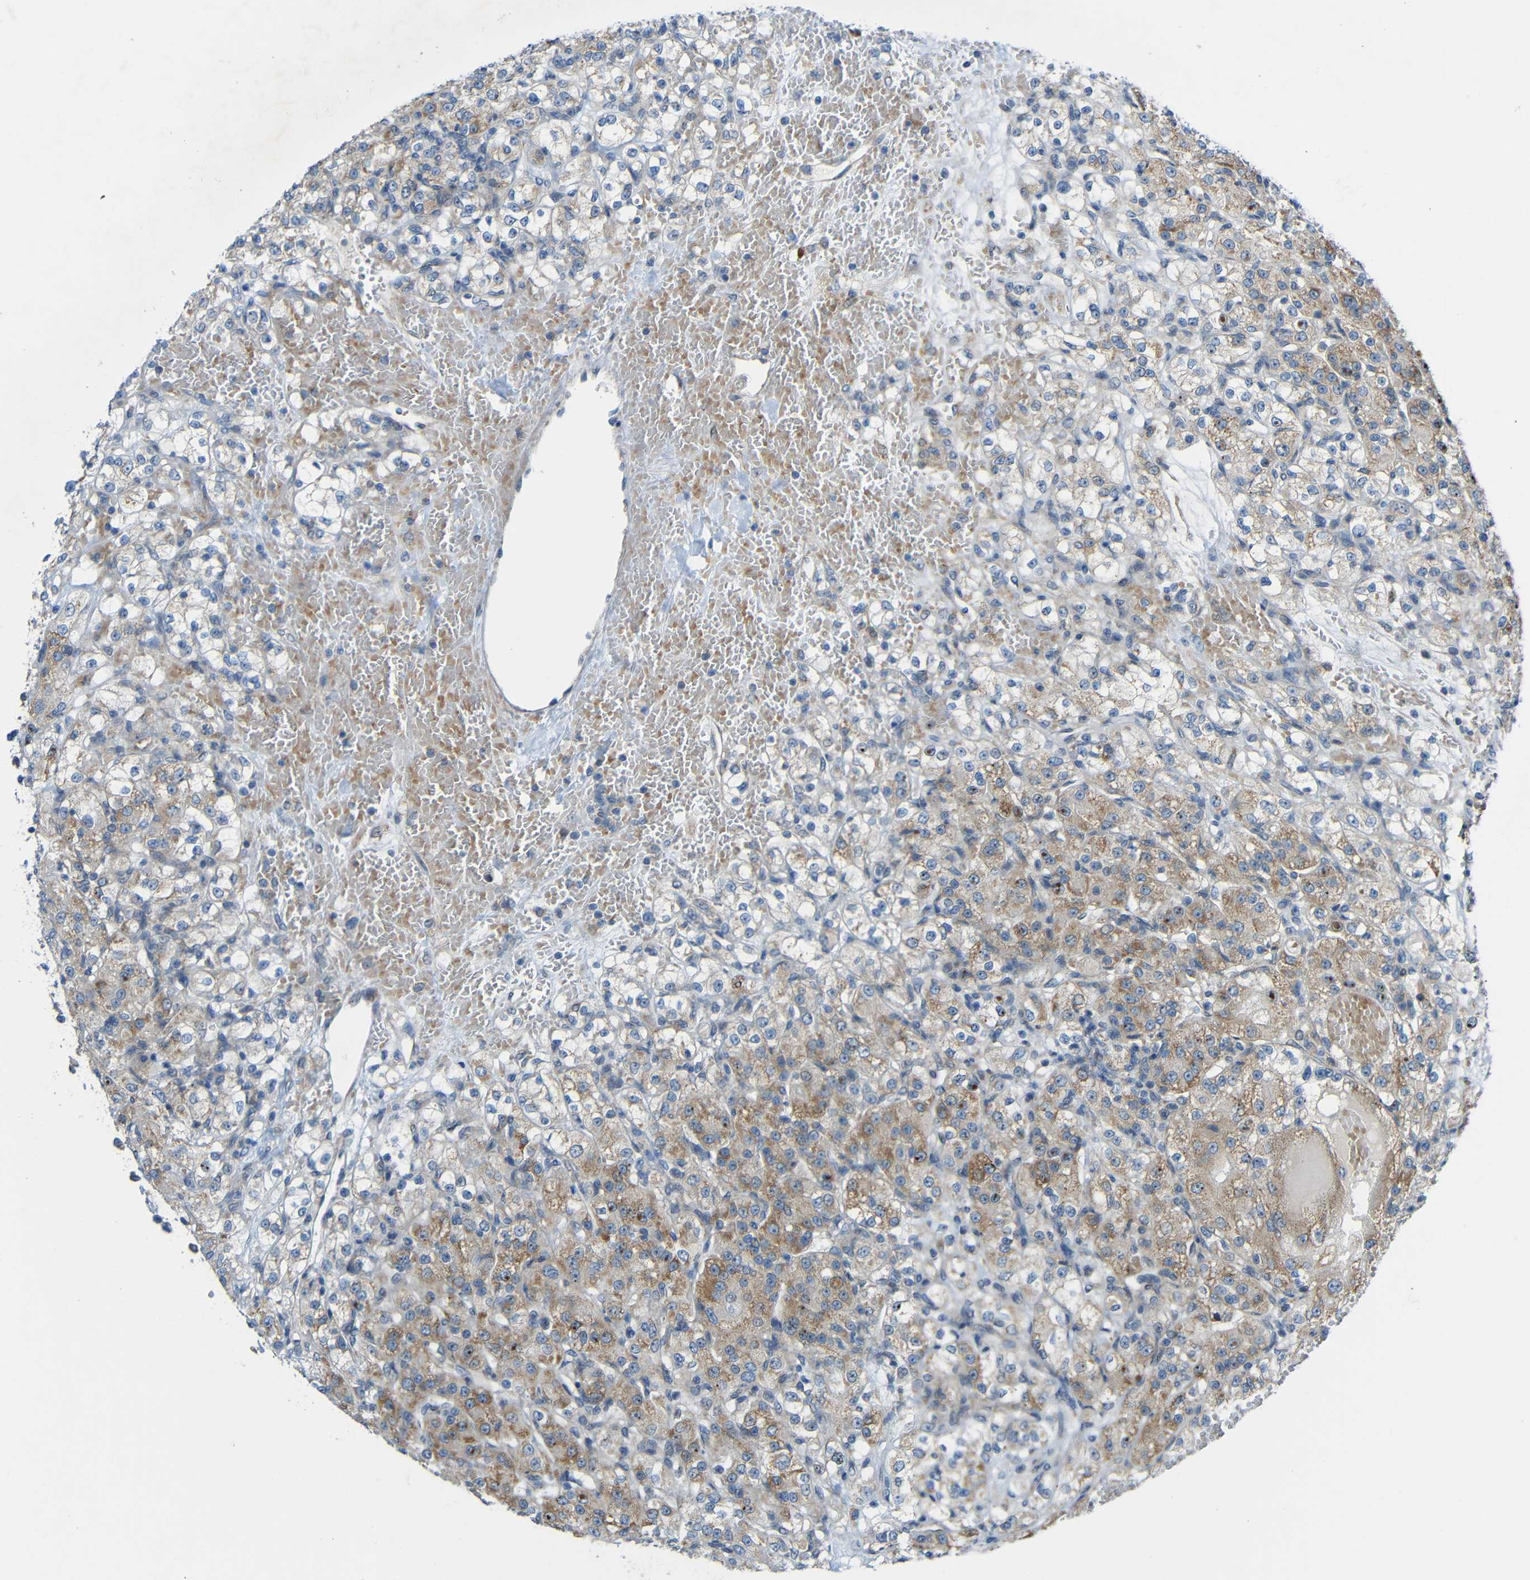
{"staining": {"intensity": "moderate", "quantity": "25%-75%", "location": "cytoplasmic/membranous"}, "tissue": "renal cancer", "cell_type": "Tumor cells", "image_type": "cancer", "snomed": [{"axis": "morphology", "description": "Normal tissue, NOS"}, {"axis": "morphology", "description": "Adenocarcinoma, NOS"}, {"axis": "topography", "description": "Kidney"}], "caption": "A brown stain shows moderate cytoplasmic/membranous staining of a protein in human renal adenocarcinoma tumor cells. (DAB IHC, brown staining for protein, blue staining for nuclei).", "gene": "TMEM25", "patient": {"sex": "male", "age": 61}}